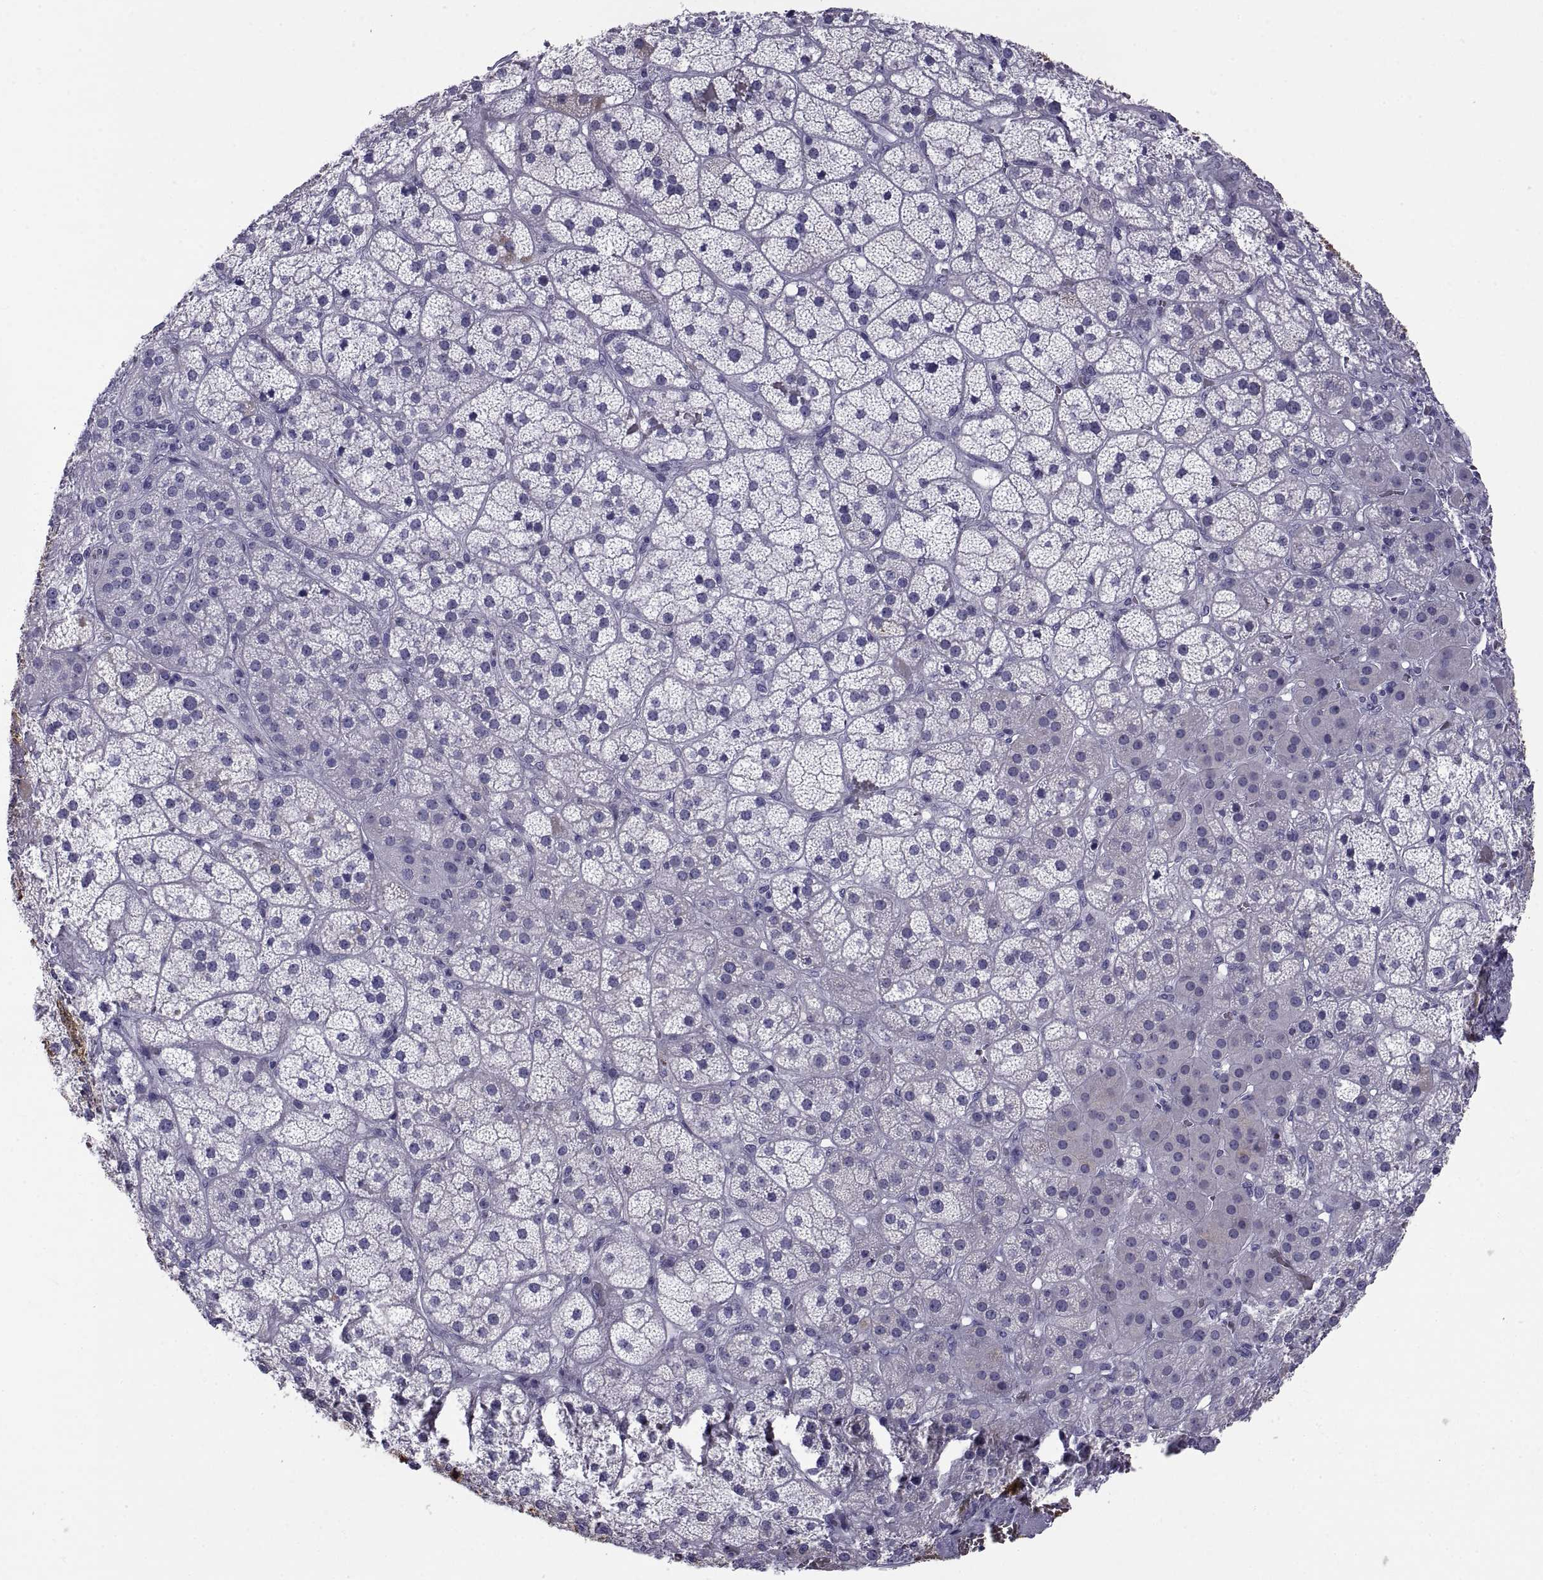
{"staining": {"intensity": "strong", "quantity": "<25%", "location": "cytoplasmic/membranous"}, "tissue": "adrenal gland", "cell_type": "Glandular cells", "image_type": "normal", "snomed": [{"axis": "morphology", "description": "Normal tissue, NOS"}, {"axis": "topography", "description": "Adrenal gland"}], "caption": "Adrenal gland was stained to show a protein in brown. There is medium levels of strong cytoplasmic/membranous expression in about <25% of glandular cells. The staining was performed using DAB to visualize the protein expression in brown, while the nuclei were stained in blue with hematoxylin (Magnification: 20x).", "gene": "NPTX2", "patient": {"sex": "male", "age": 57}}